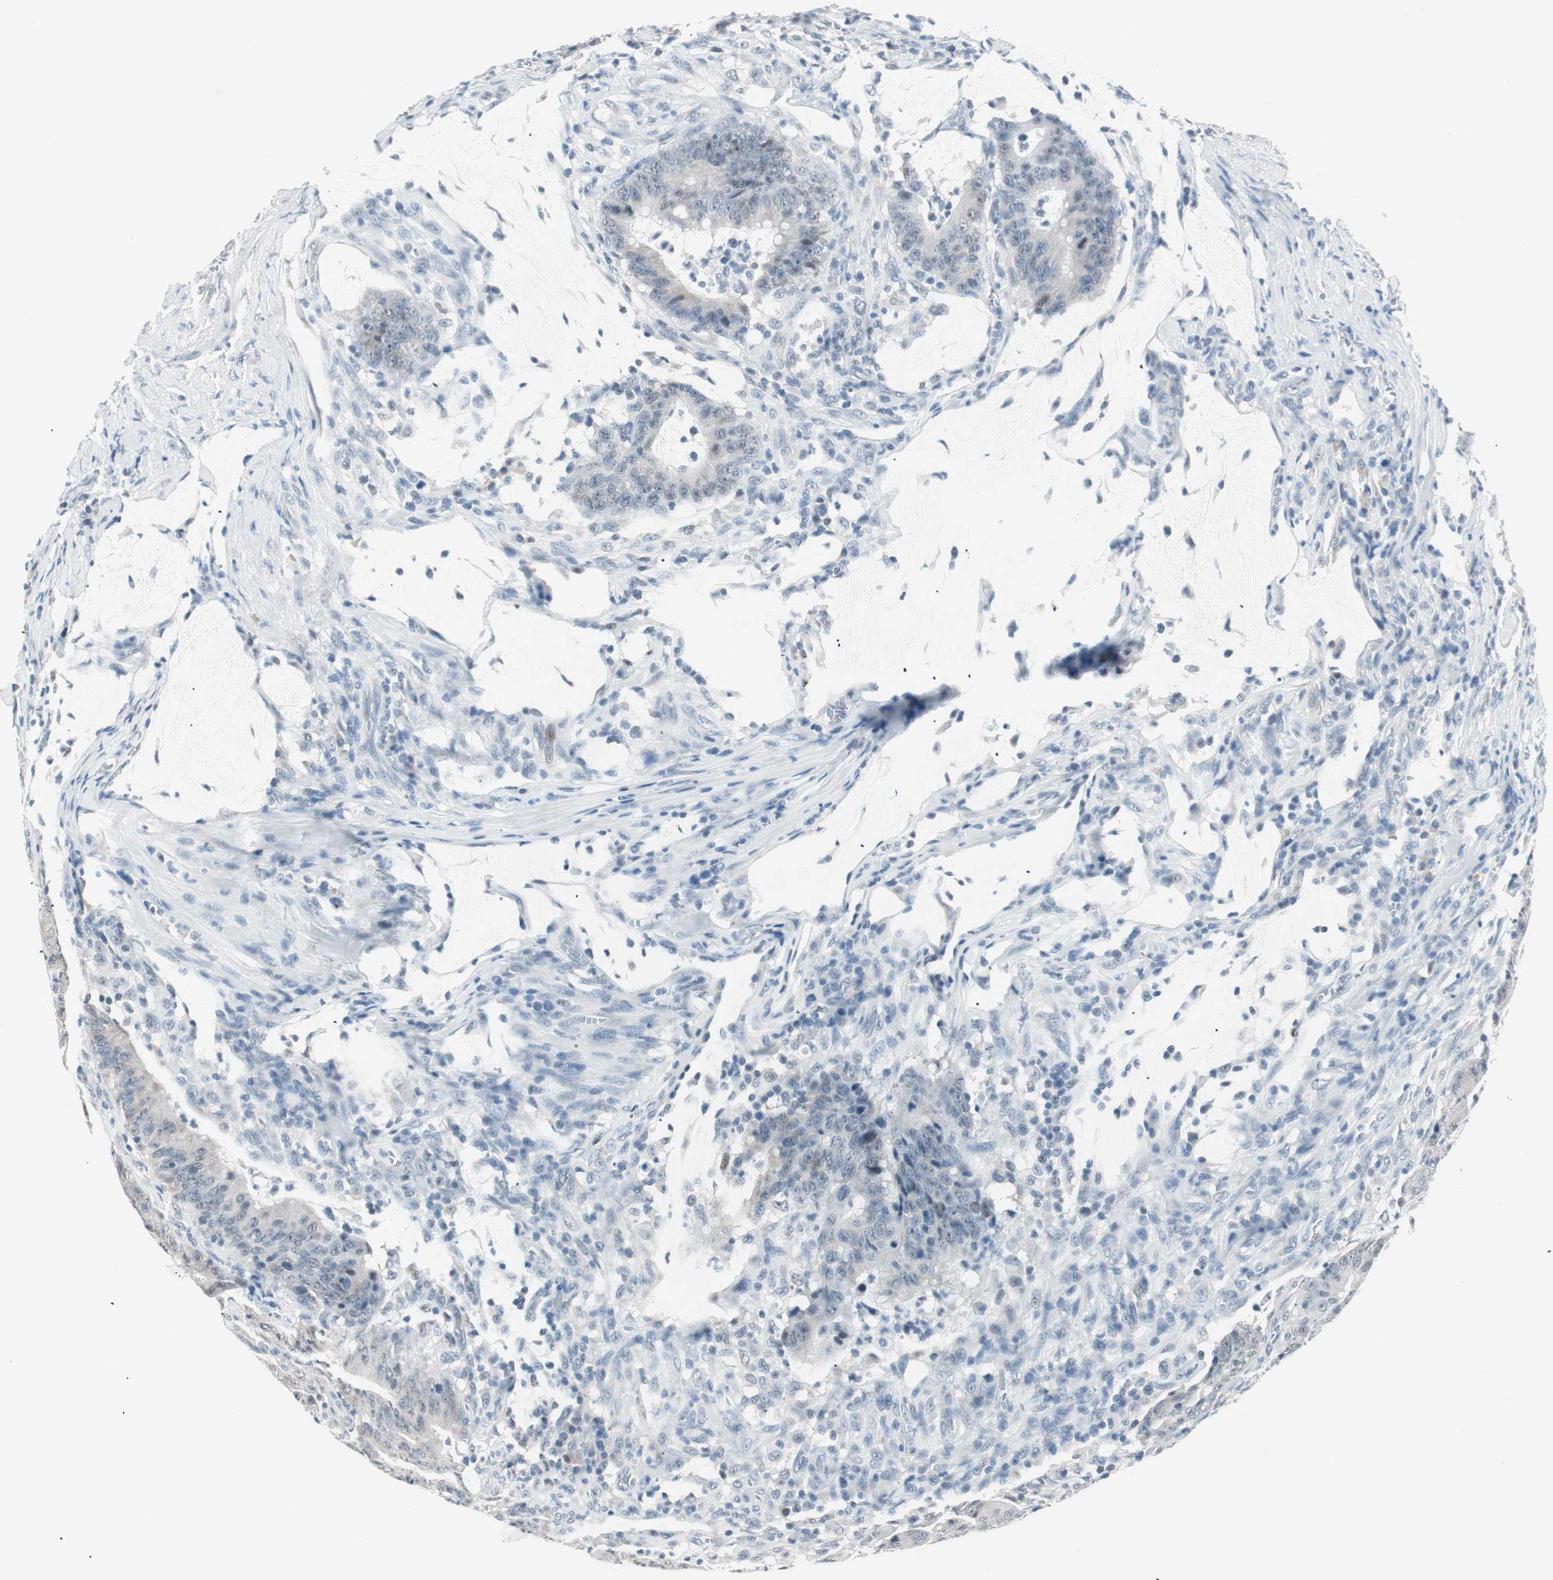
{"staining": {"intensity": "negative", "quantity": "none", "location": "none"}, "tissue": "colorectal cancer", "cell_type": "Tumor cells", "image_type": "cancer", "snomed": [{"axis": "morphology", "description": "Adenocarcinoma, NOS"}, {"axis": "topography", "description": "Colon"}], "caption": "A micrograph of colorectal cancer stained for a protein displays no brown staining in tumor cells. Nuclei are stained in blue.", "gene": "HOXB13", "patient": {"sex": "male", "age": 45}}